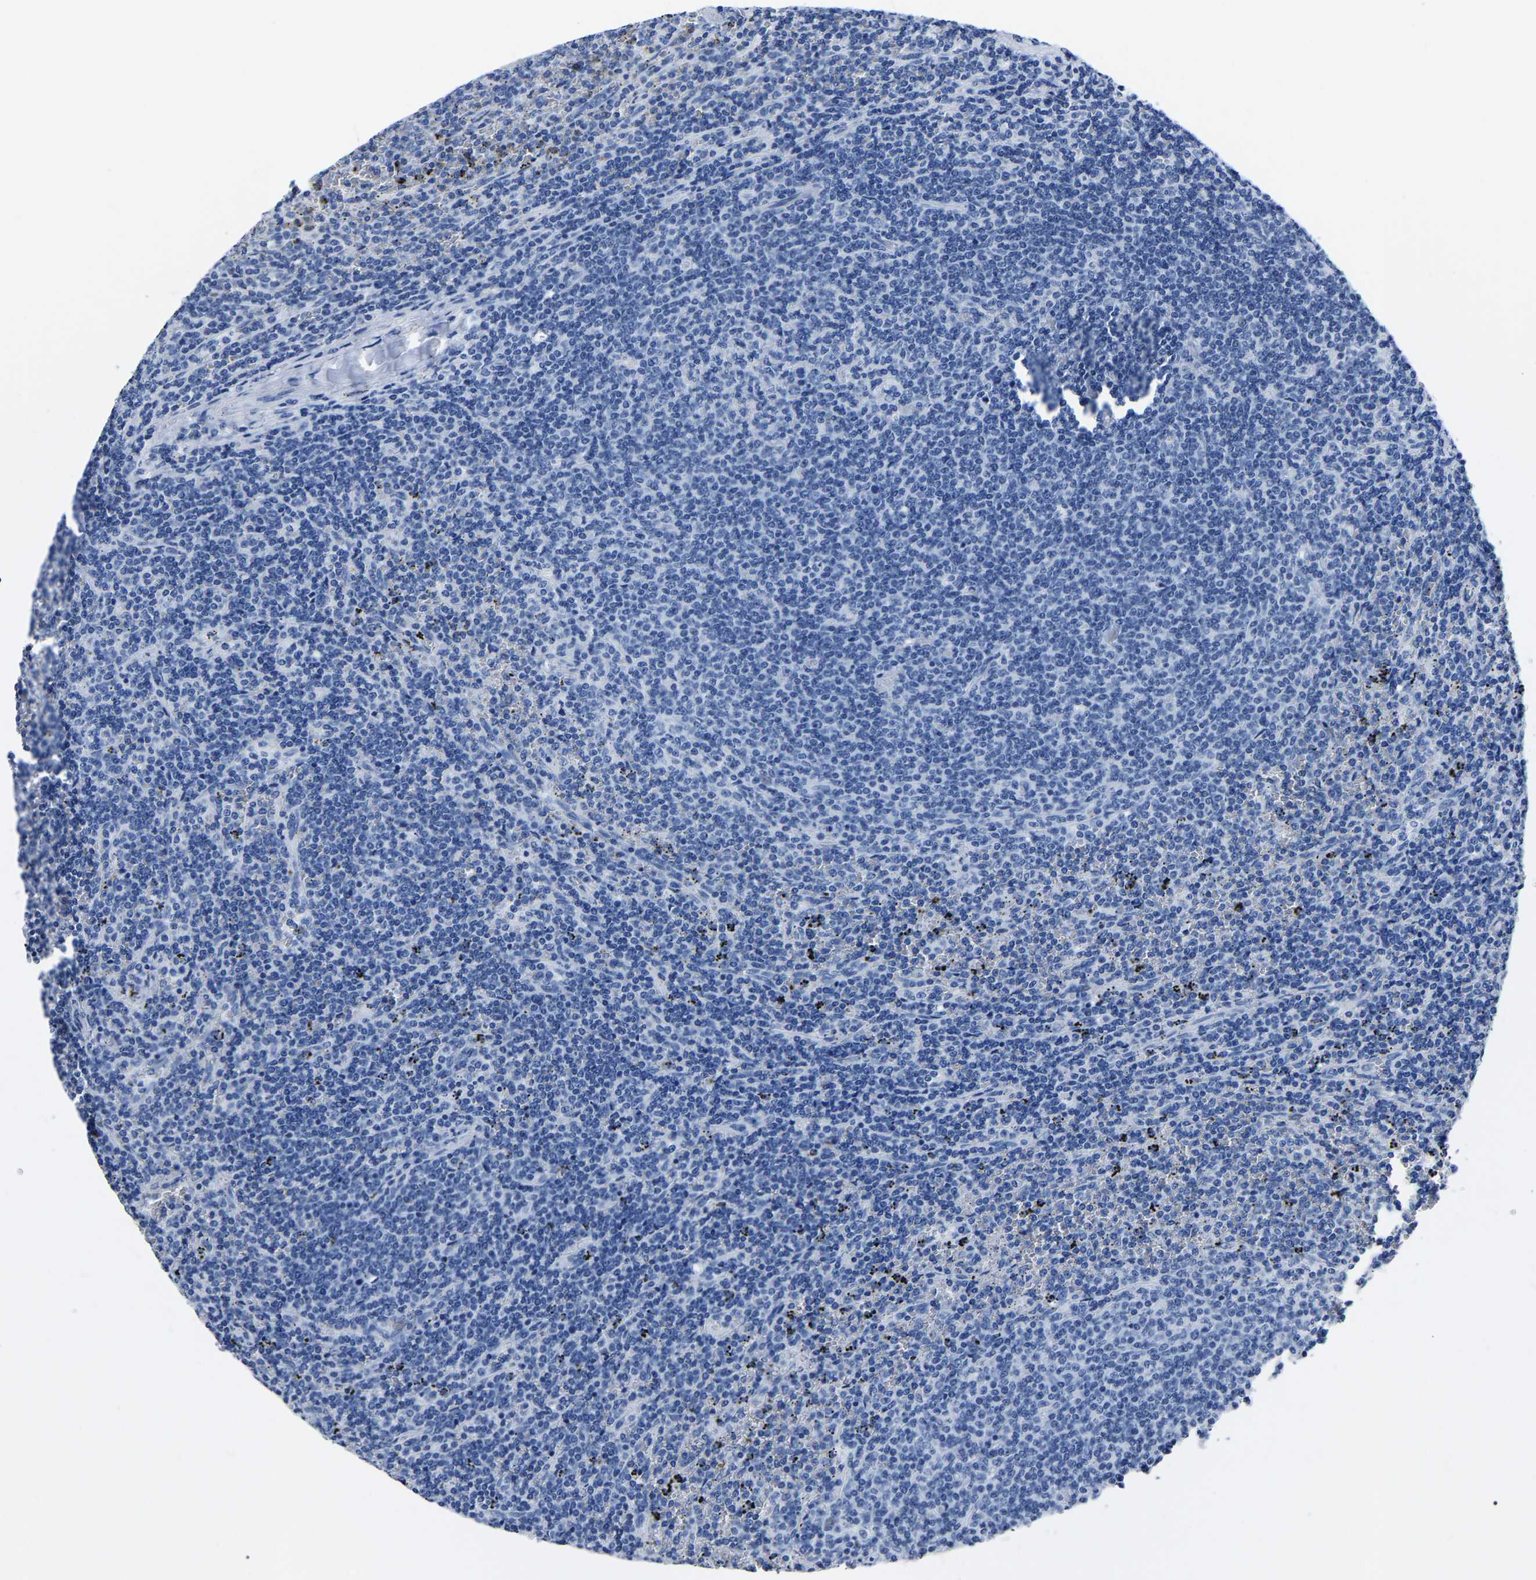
{"staining": {"intensity": "negative", "quantity": "none", "location": "none"}, "tissue": "lymphoma", "cell_type": "Tumor cells", "image_type": "cancer", "snomed": [{"axis": "morphology", "description": "Malignant lymphoma, non-Hodgkin's type, Low grade"}, {"axis": "topography", "description": "Spleen"}], "caption": "Tumor cells are negative for protein expression in human lymphoma.", "gene": "IMPG2", "patient": {"sex": "female", "age": 50}}